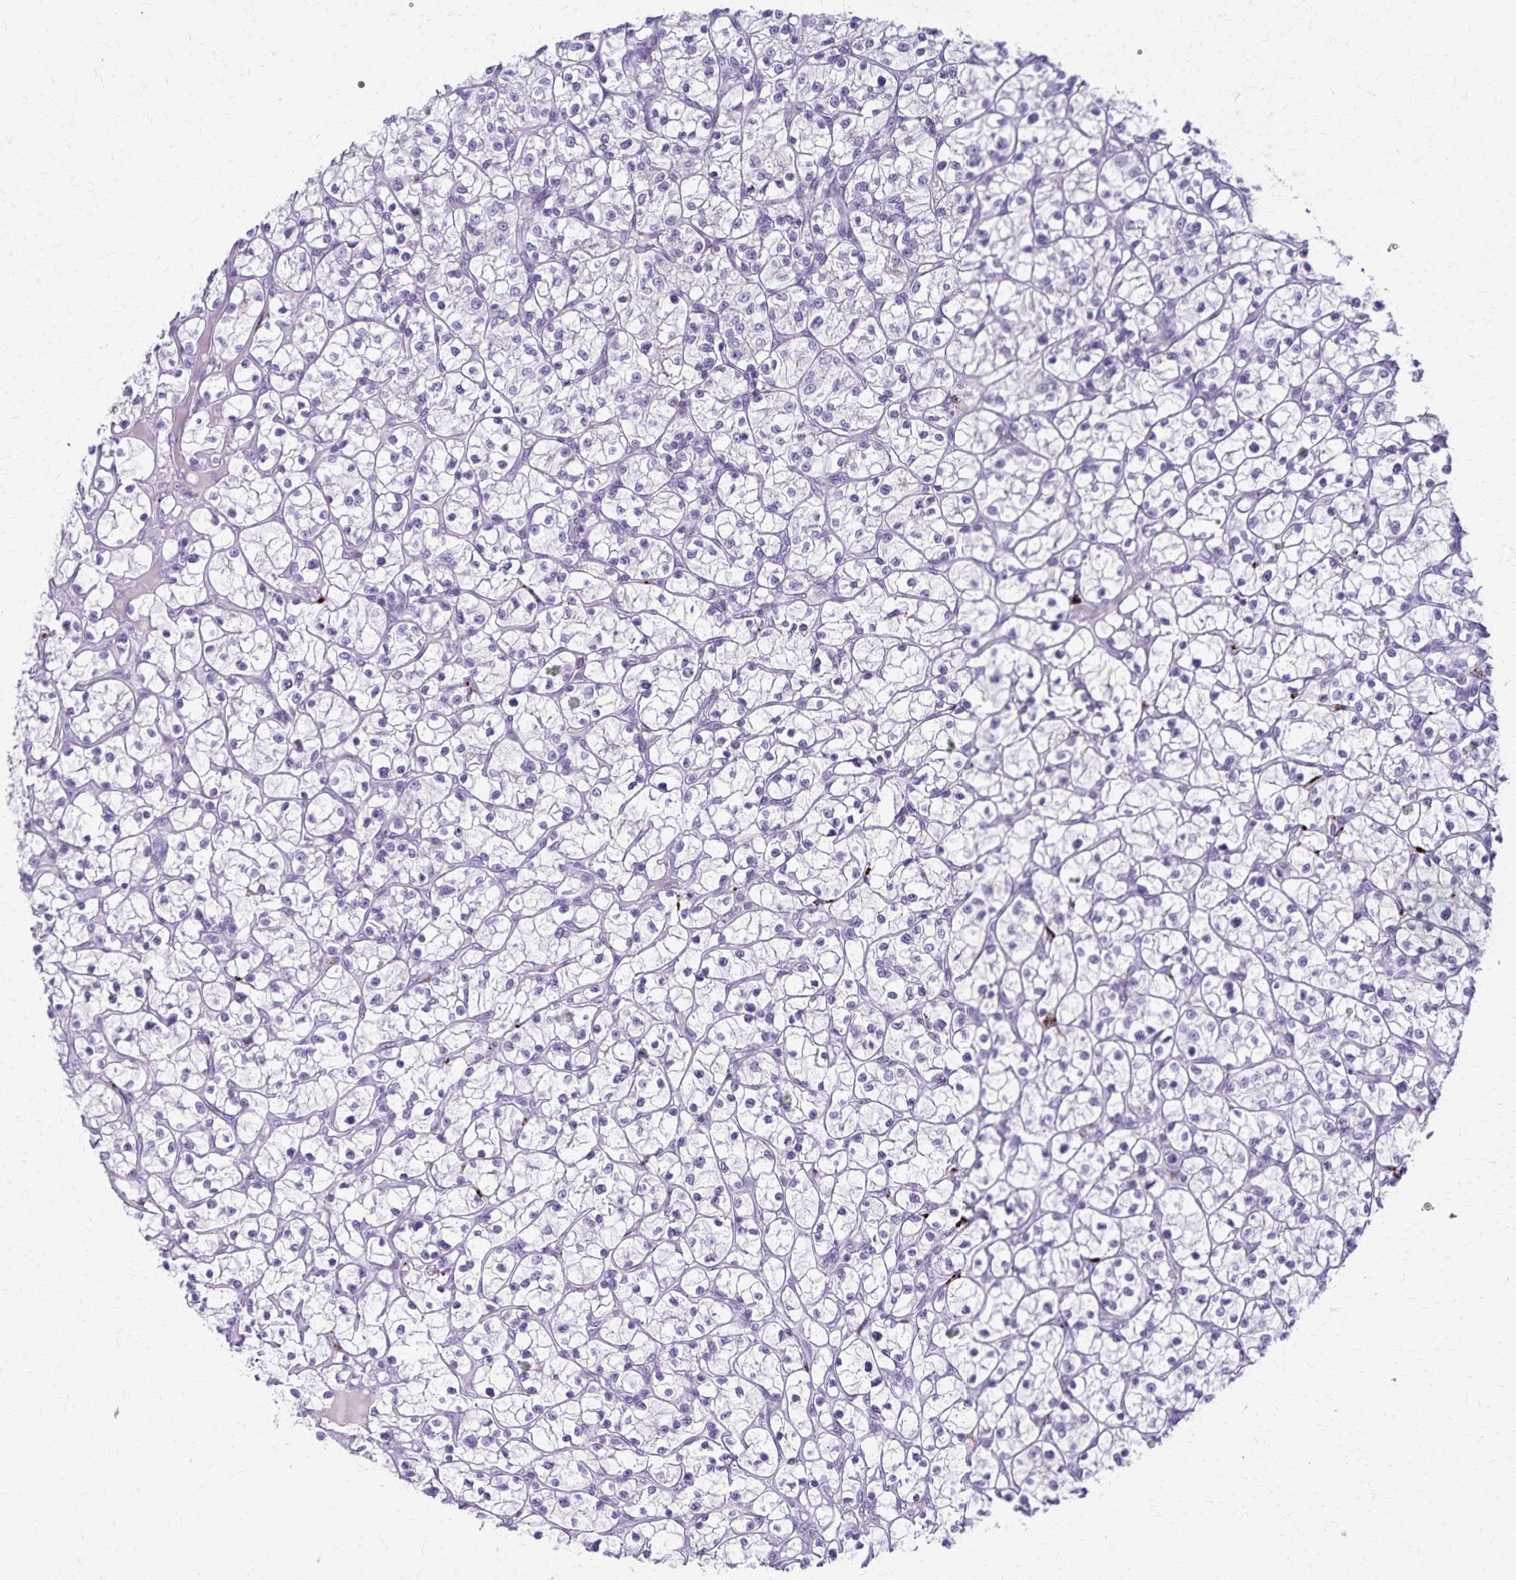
{"staining": {"intensity": "negative", "quantity": "none", "location": "none"}, "tissue": "renal cancer", "cell_type": "Tumor cells", "image_type": "cancer", "snomed": [{"axis": "morphology", "description": "Adenocarcinoma, NOS"}, {"axis": "topography", "description": "Kidney"}], "caption": "DAB immunohistochemical staining of renal cancer shows no significant positivity in tumor cells.", "gene": "TMEM60", "patient": {"sex": "female", "age": 64}}